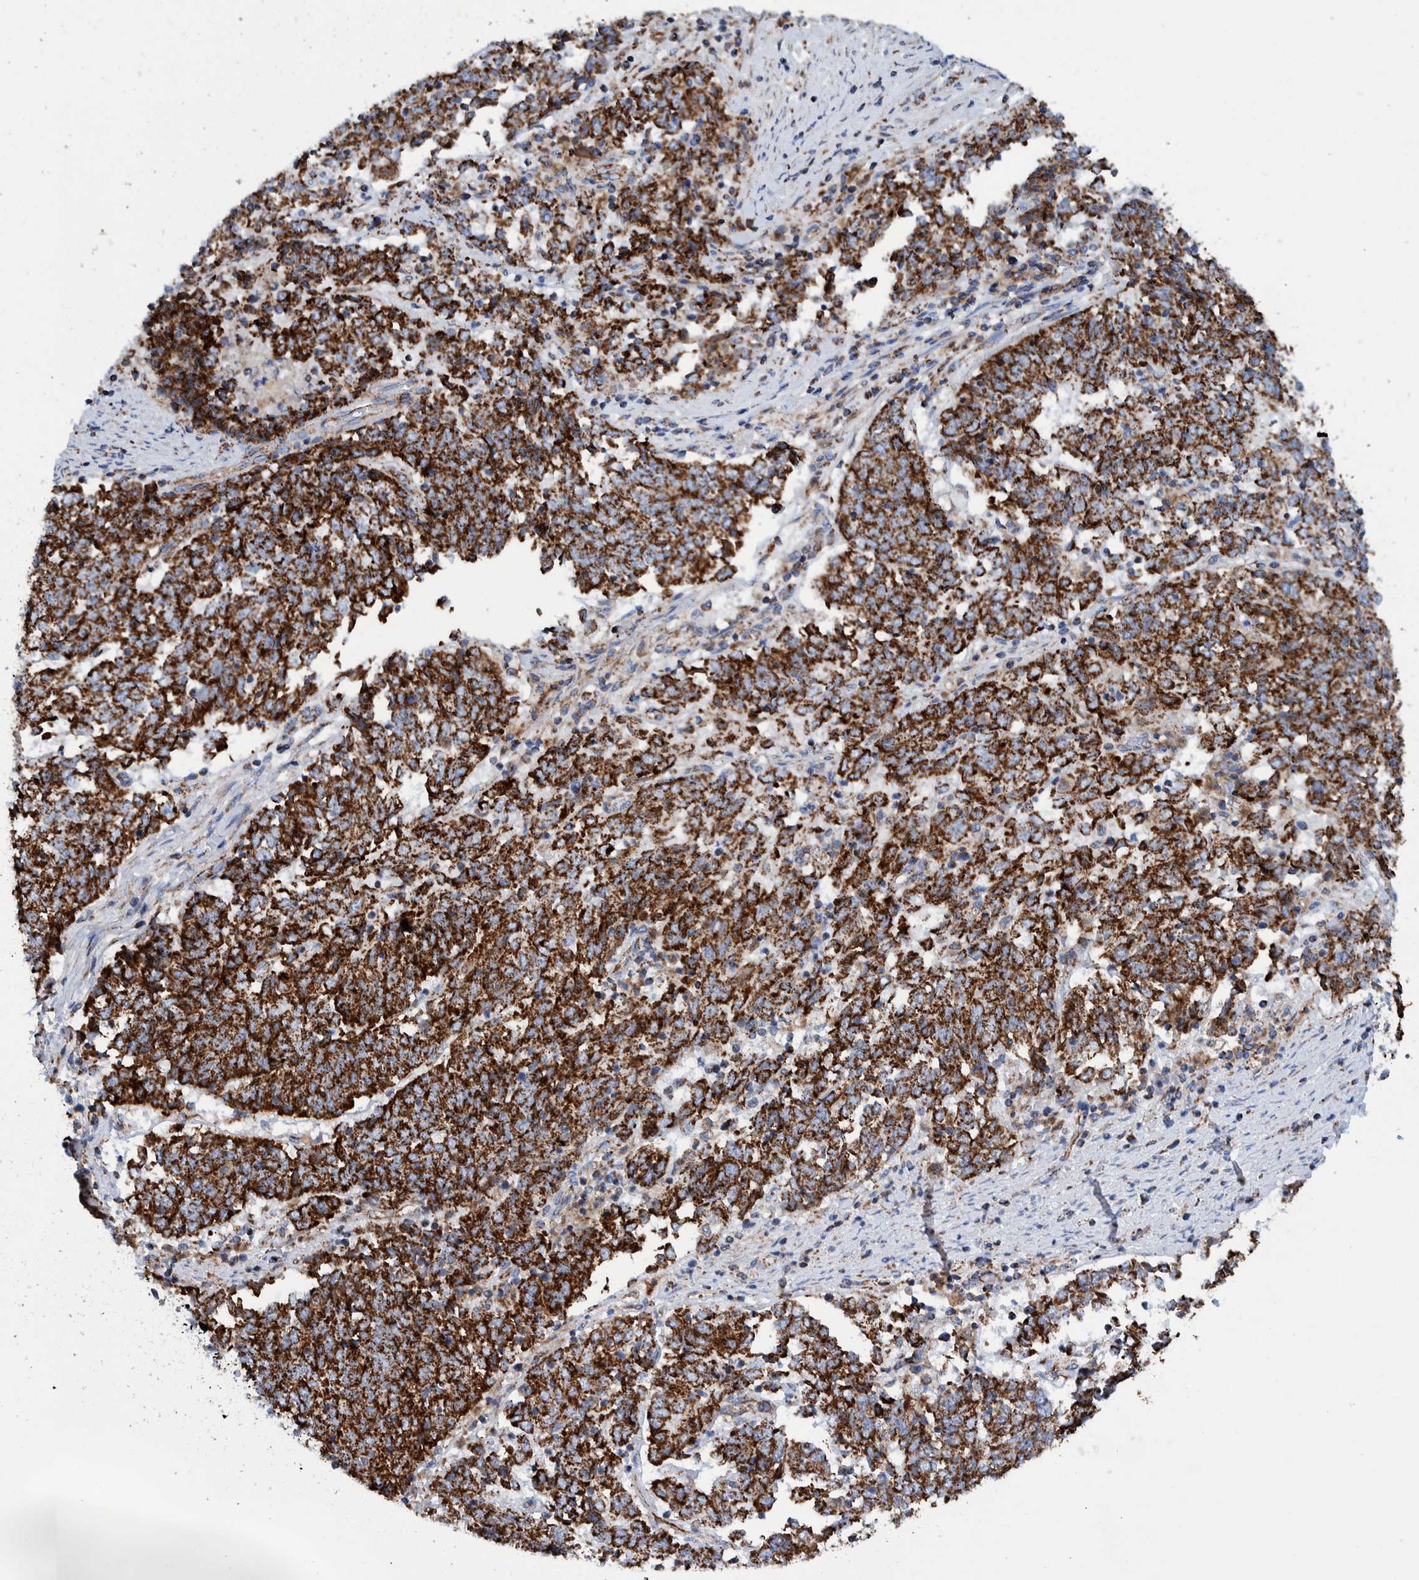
{"staining": {"intensity": "strong", "quantity": ">75%", "location": "cytoplasmic/membranous"}, "tissue": "endometrial cancer", "cell_type": "Tumor cells", "image_type": "cancer", "snomed": [{"axis": "morphology", "description": "Adenocarcinoma, NOS"}, {"axis": "topography", "description": "Endometrium"}], "caption": "Endometrial cancer (adenocarcinoma) stained with a brown dye reveals strong cytoplasmic/membranous positive positivity in about >75% of tumor cells.", "gene": "DECR1", "patient": {"sex": "female", "age": 80}}